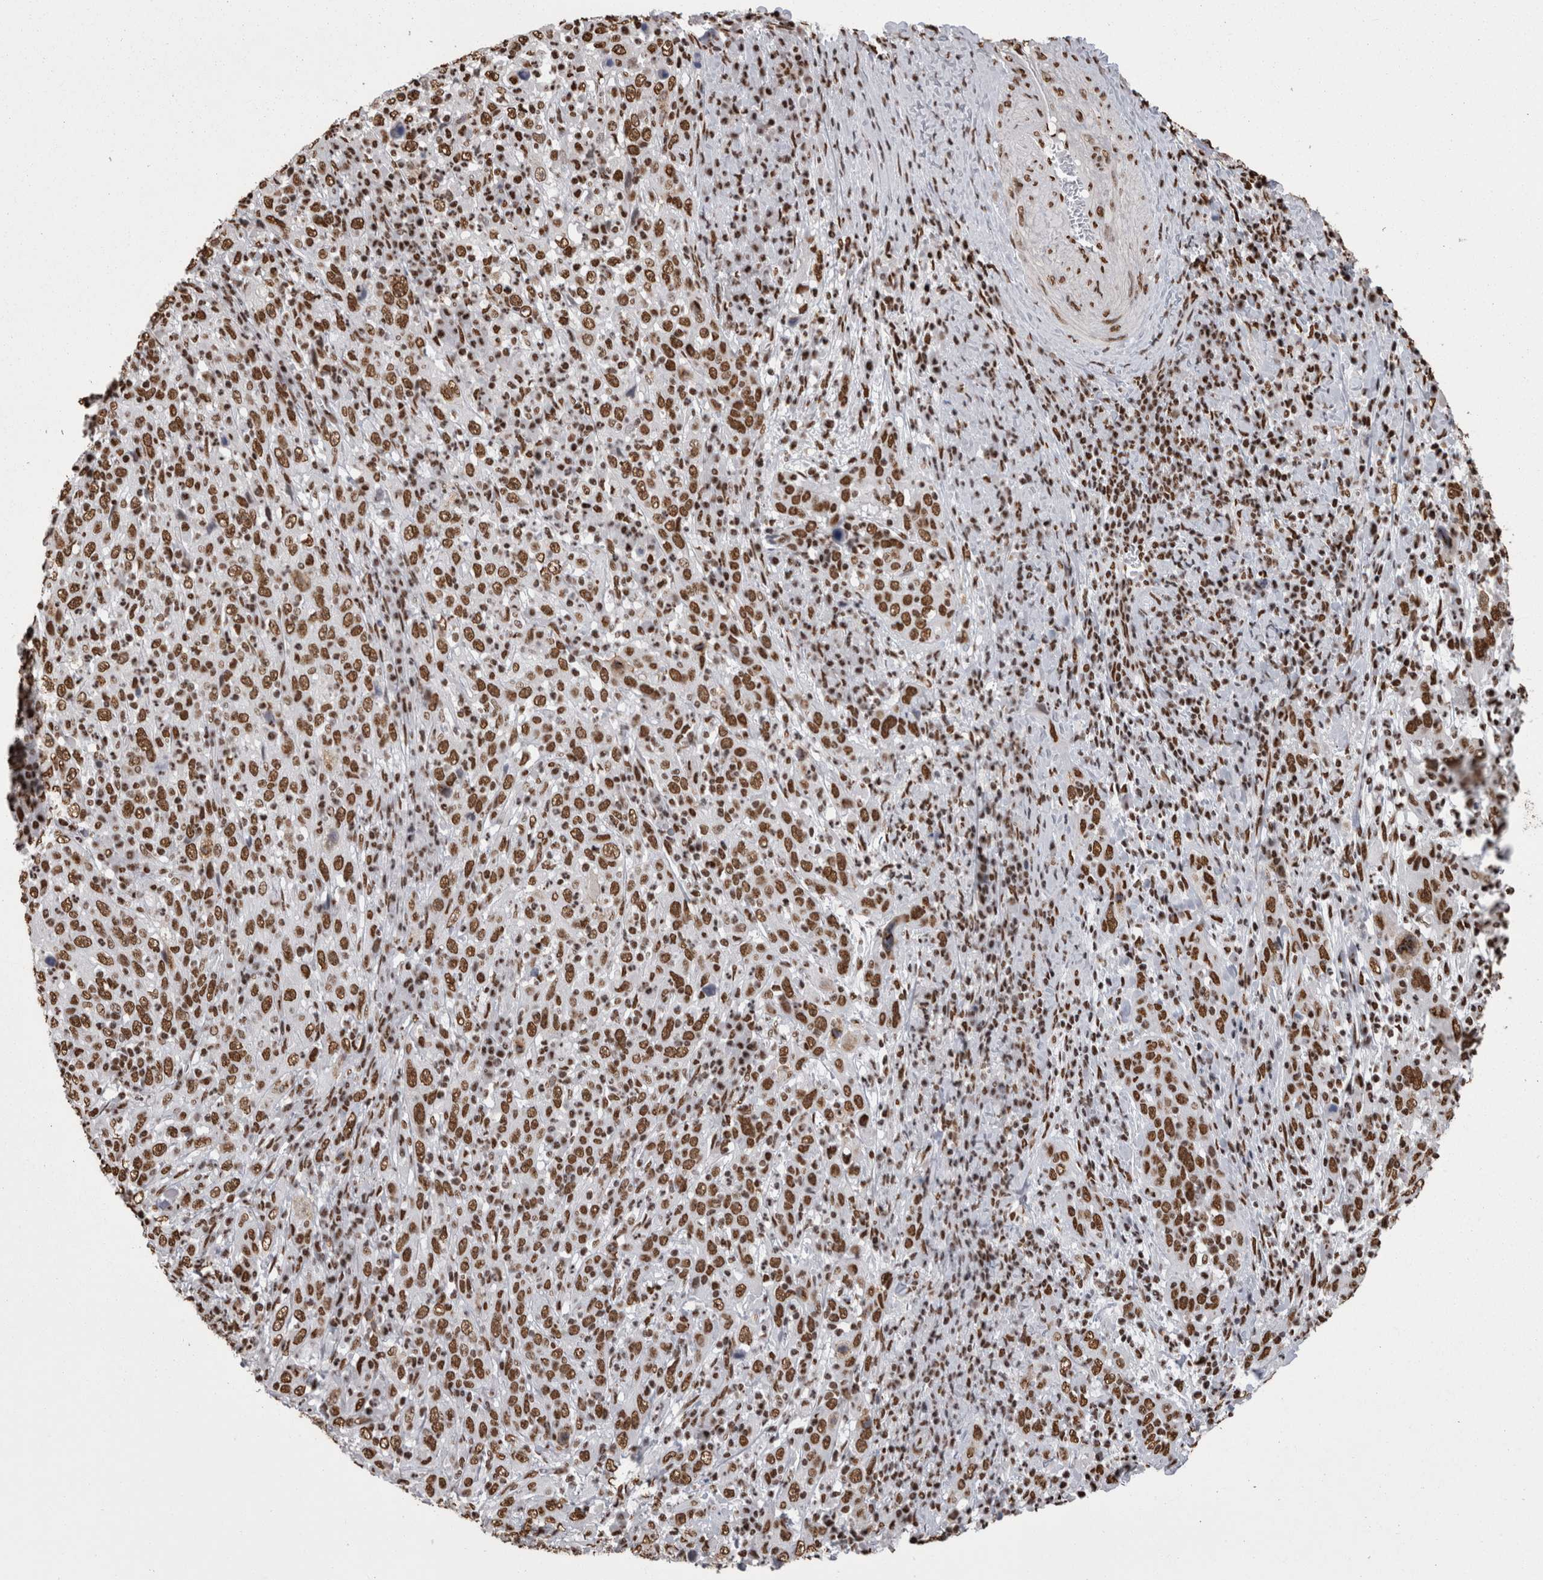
{"staining": {"intensity": "moderate", "quantity": ">75%", "location": "nuclear"}, "tissue": "cervical cancer", "cell_type": "Tumor cells", "image_type": "cancer", "snomed": [{"axis": "morphology", "description": "Squamous cell carcinoma, NOS"}, {"axis": "topography", "description": "Cervix"}], "caption": "High-magnification brightfield microscopy of cervical cancer (squamous cell carcinoma) stained with DAB (brown) and counterstained with hematoxylin (blue). tumor cells exhibit moderate nuclear expression is present in approximately>75% of cells.", "gene": "HNRNPM", "patient": {"sex": "female", "age": 46}}